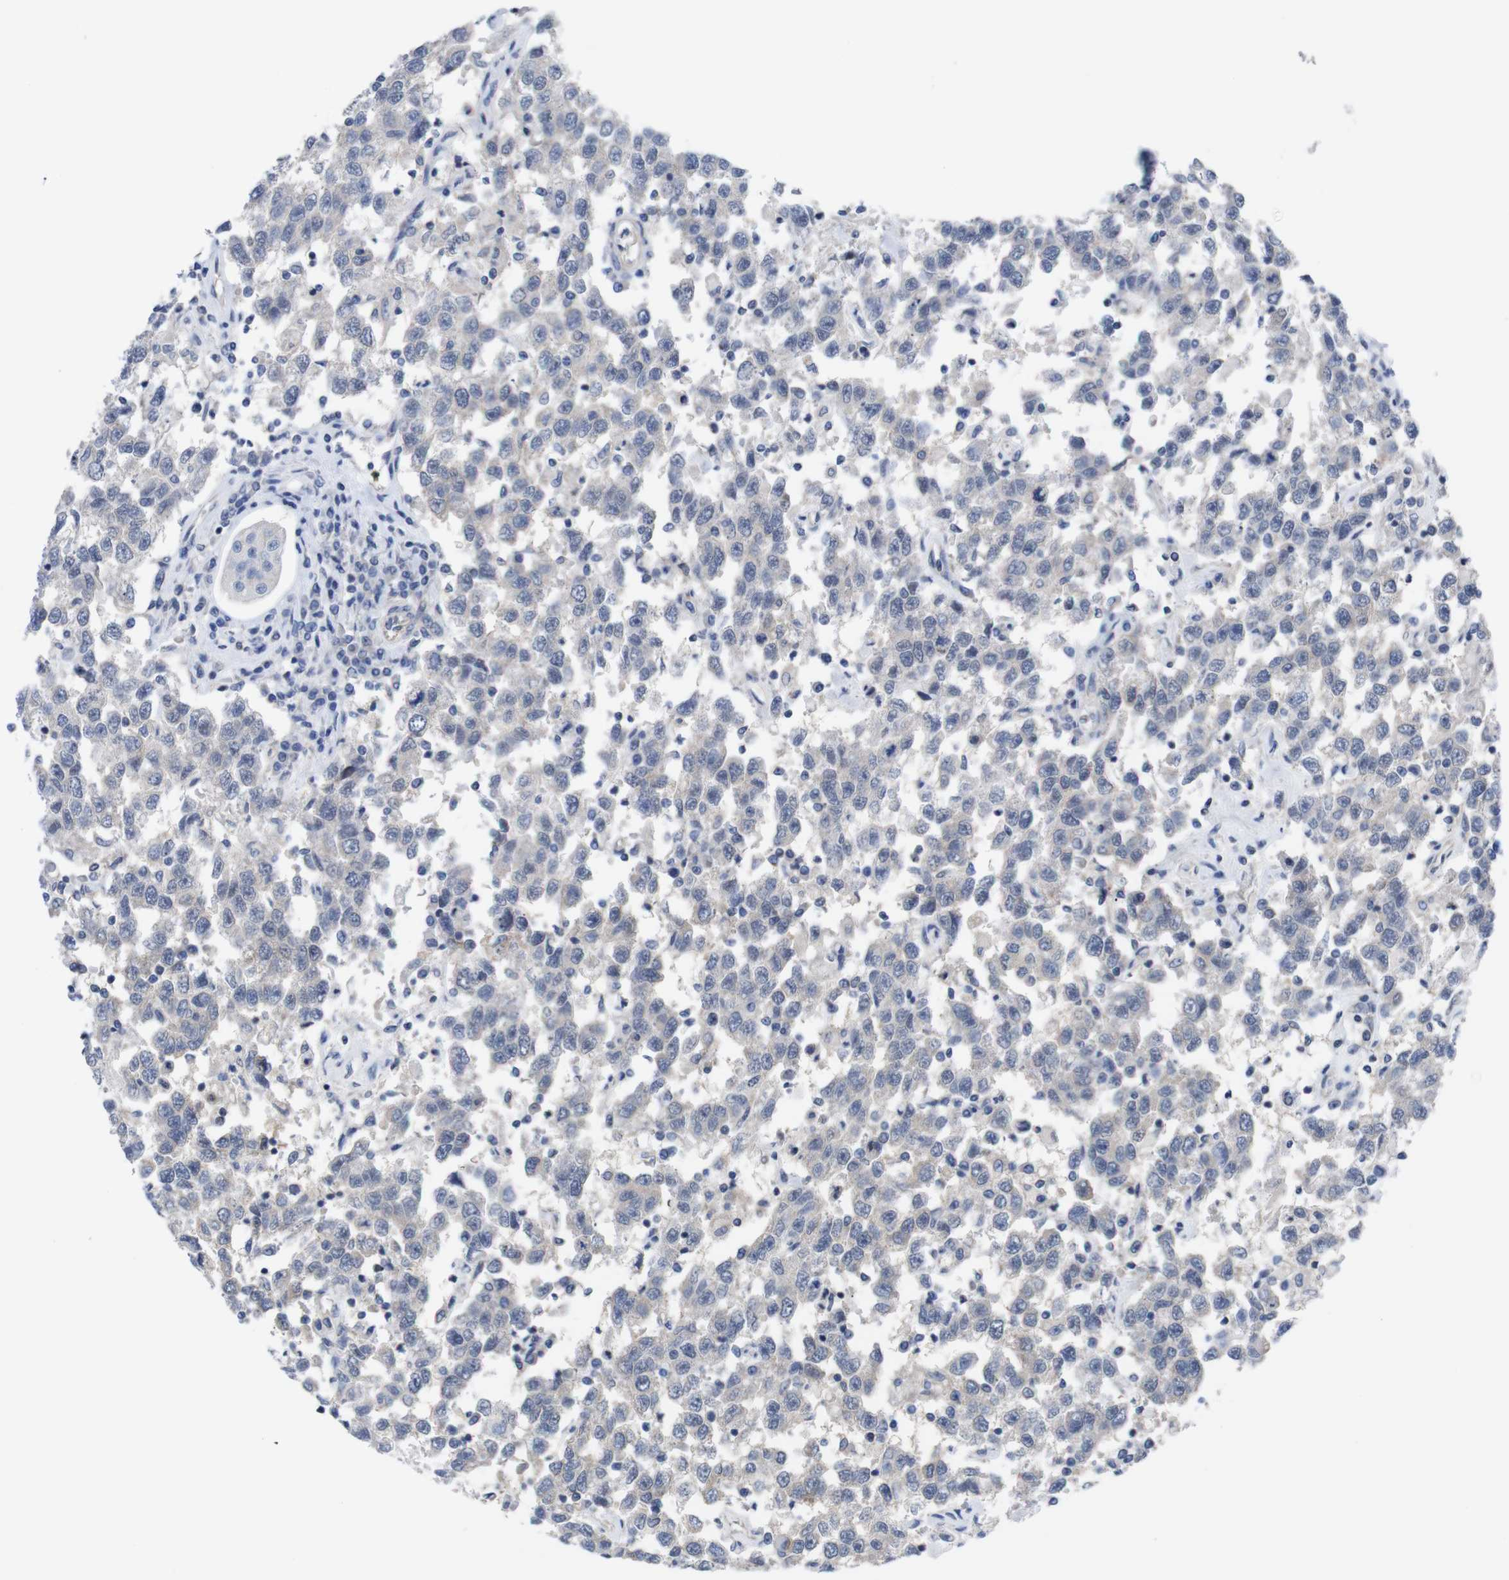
{"staining": {"intensity": "negative", "quantity": "none", "location": "none"}, "tissue": "testis cancer", "cell_type": "Tumor cells", "image_type": "cancer", "snomed": [{"axis": "morphology", "description": "Seminoma, NOS"}, {"axis": "topography", "description": "Testis"}], "caption": "IHC image of testis cancer (seminoma) stained for a protein (brown), which shows no staining in tumor cells.", "gene": "USH1C", "patient": {"sex": "male", "age": 41}}